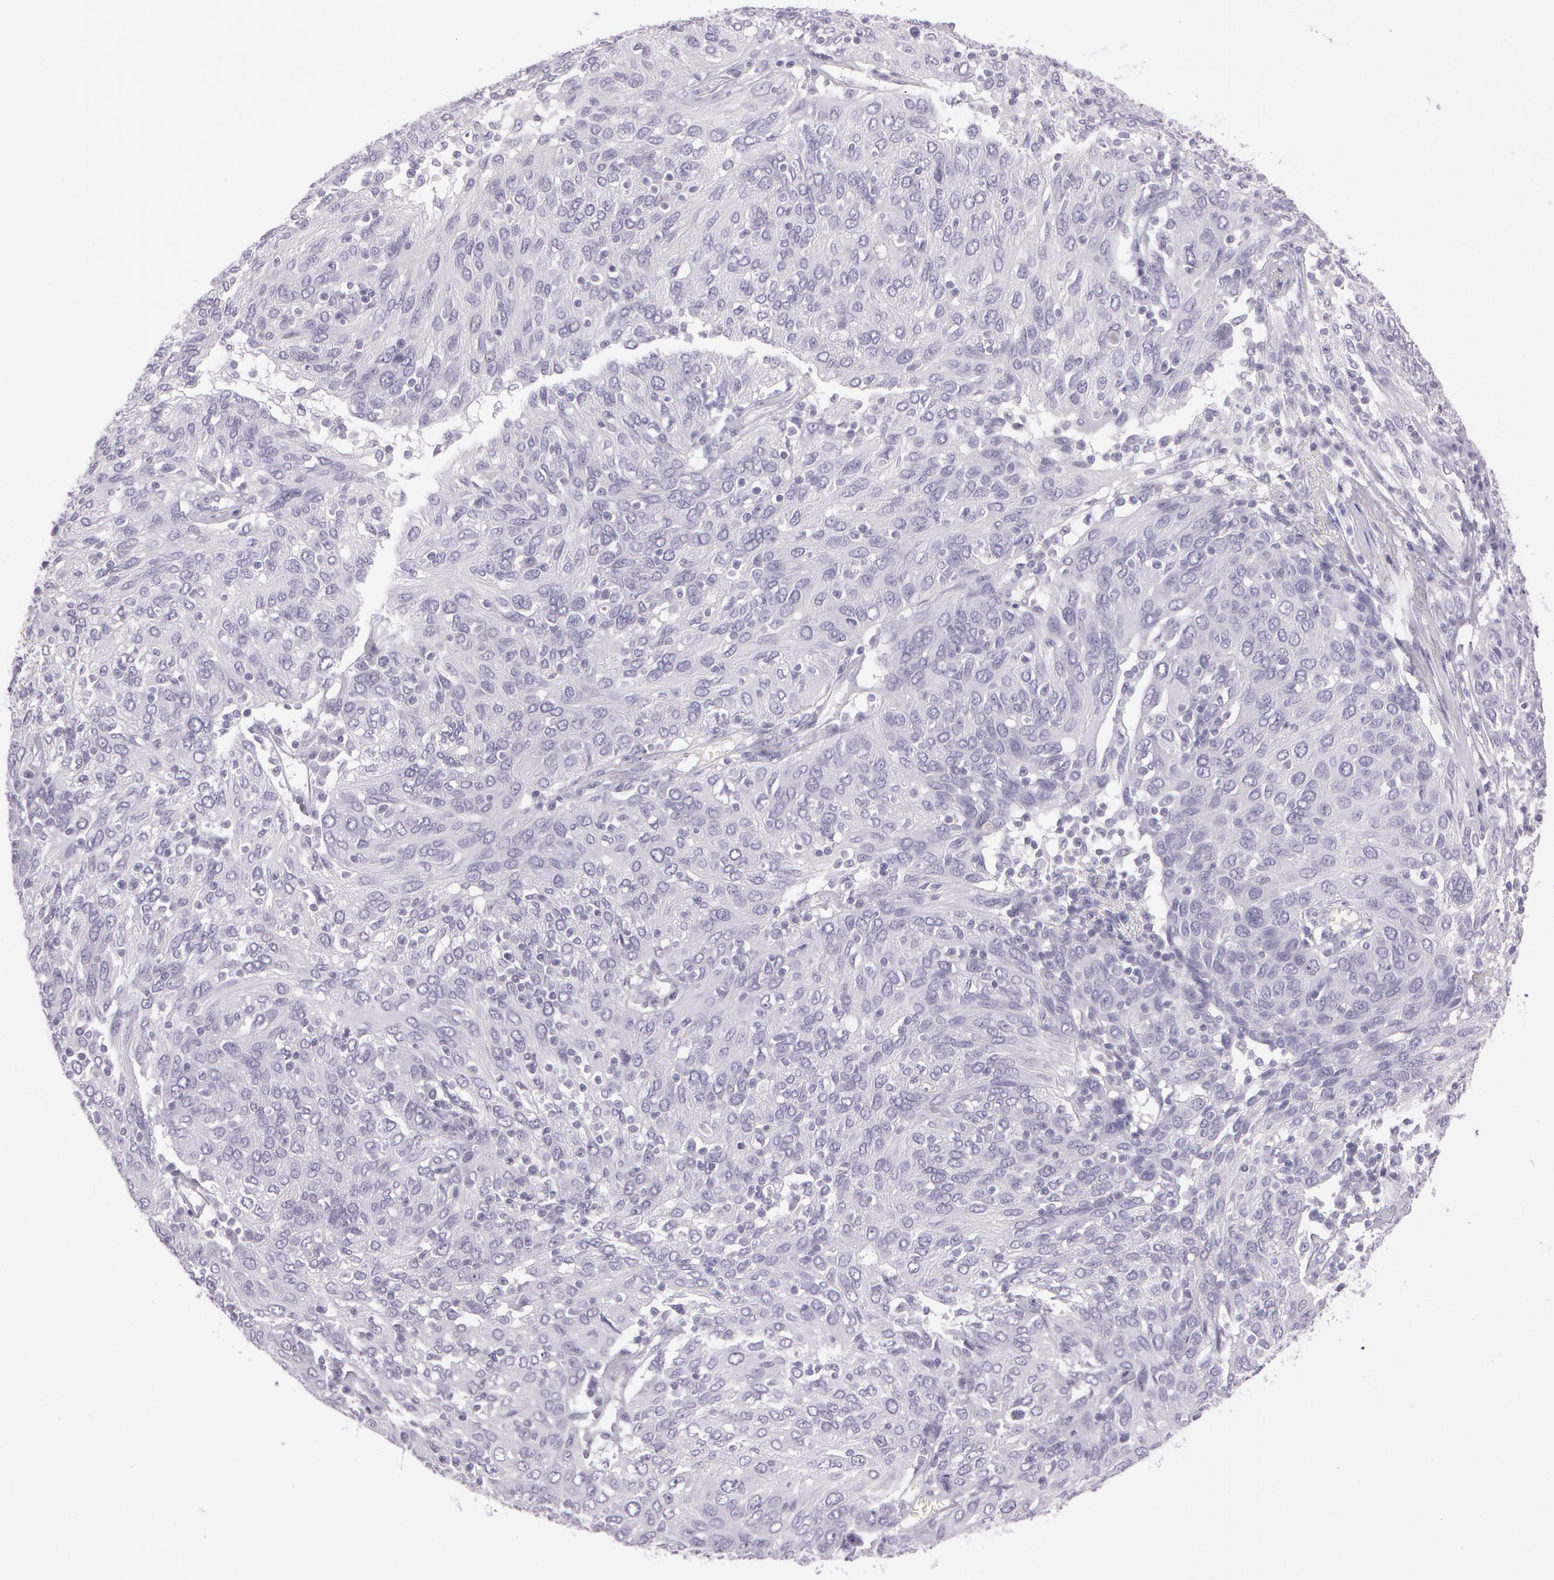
{"staining": {"intensity": "negative", "quantity": "none", "location": "none"}, "tissue": "ovarian cancer", "cell_type": "Tumor cells", "image_type": "cancer", "snomed": [{"axis": "morphology", "description": "Carcinoma, endometroid"}, {"axis": "topography", "description": "Ovary"}], "caption": "IHC micrograph of human endometroid carcinoma (ovarian) stained for a protein (brown), which demonstrates no expression in tumor cells.", "gene": "OTC", "patient": {"sex": "female", "age": 50}}